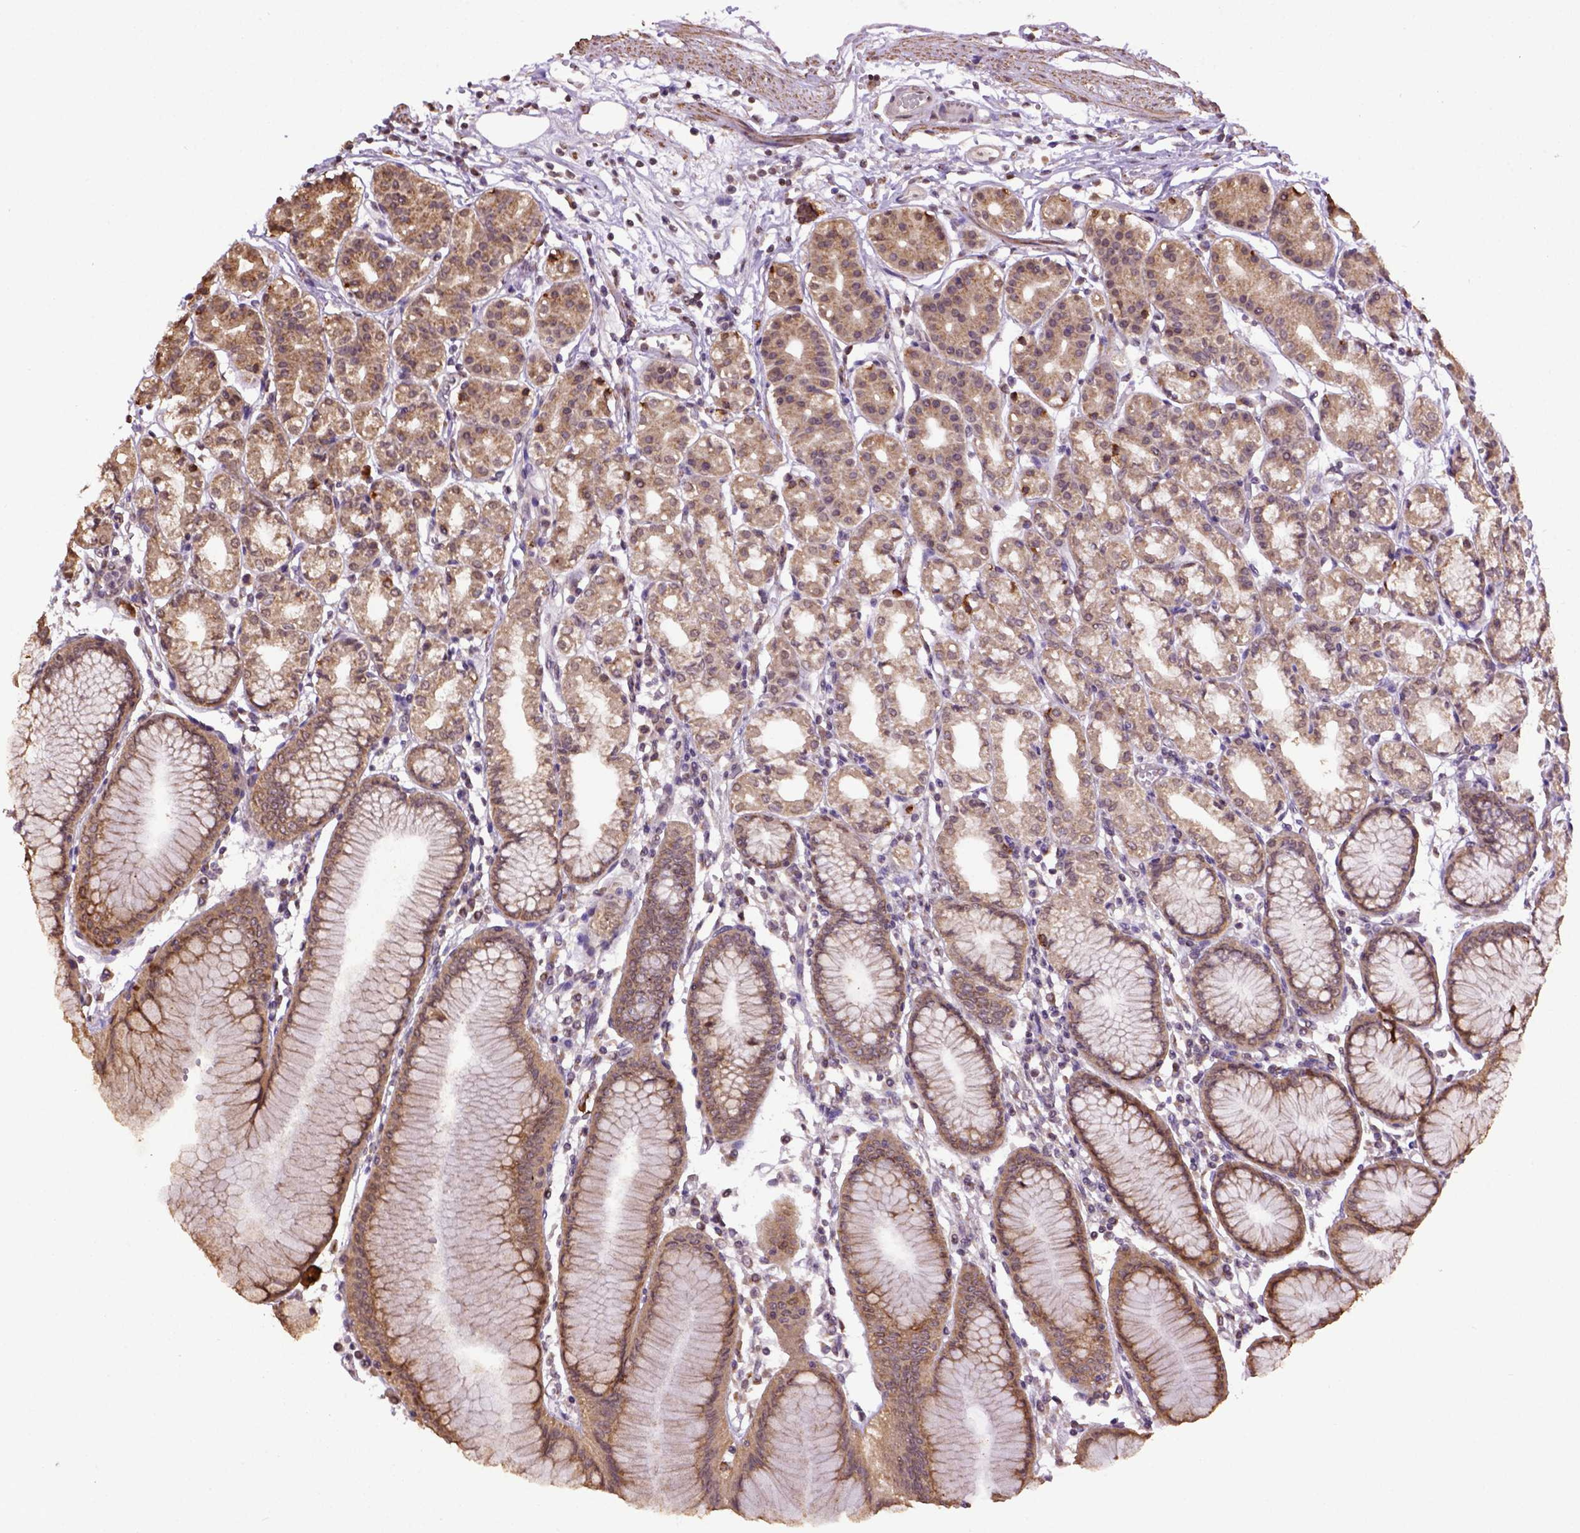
{"staining": {"intensity": "strong", "quantity": "<25%", "location": "cytoplasmic/membranous"}, "tissue": "stomach", "cell_type": "Glandular cells", "image_type": "normal", "snomed": [{"axis": "morphology", "description": "Normal tissue, NOS"}, {"axis": "topography", "description": "Skeletal muscle"}, {"axis": "topography", "description": "Stomach"}], "caption": "Strong cytoplasmic/membranous positivity for a protein is identified in approximately <25% of glandular cells of benign stomach using IHC.", "gene": "WDR17", "patient": {"sex": "female", "age": 57}}